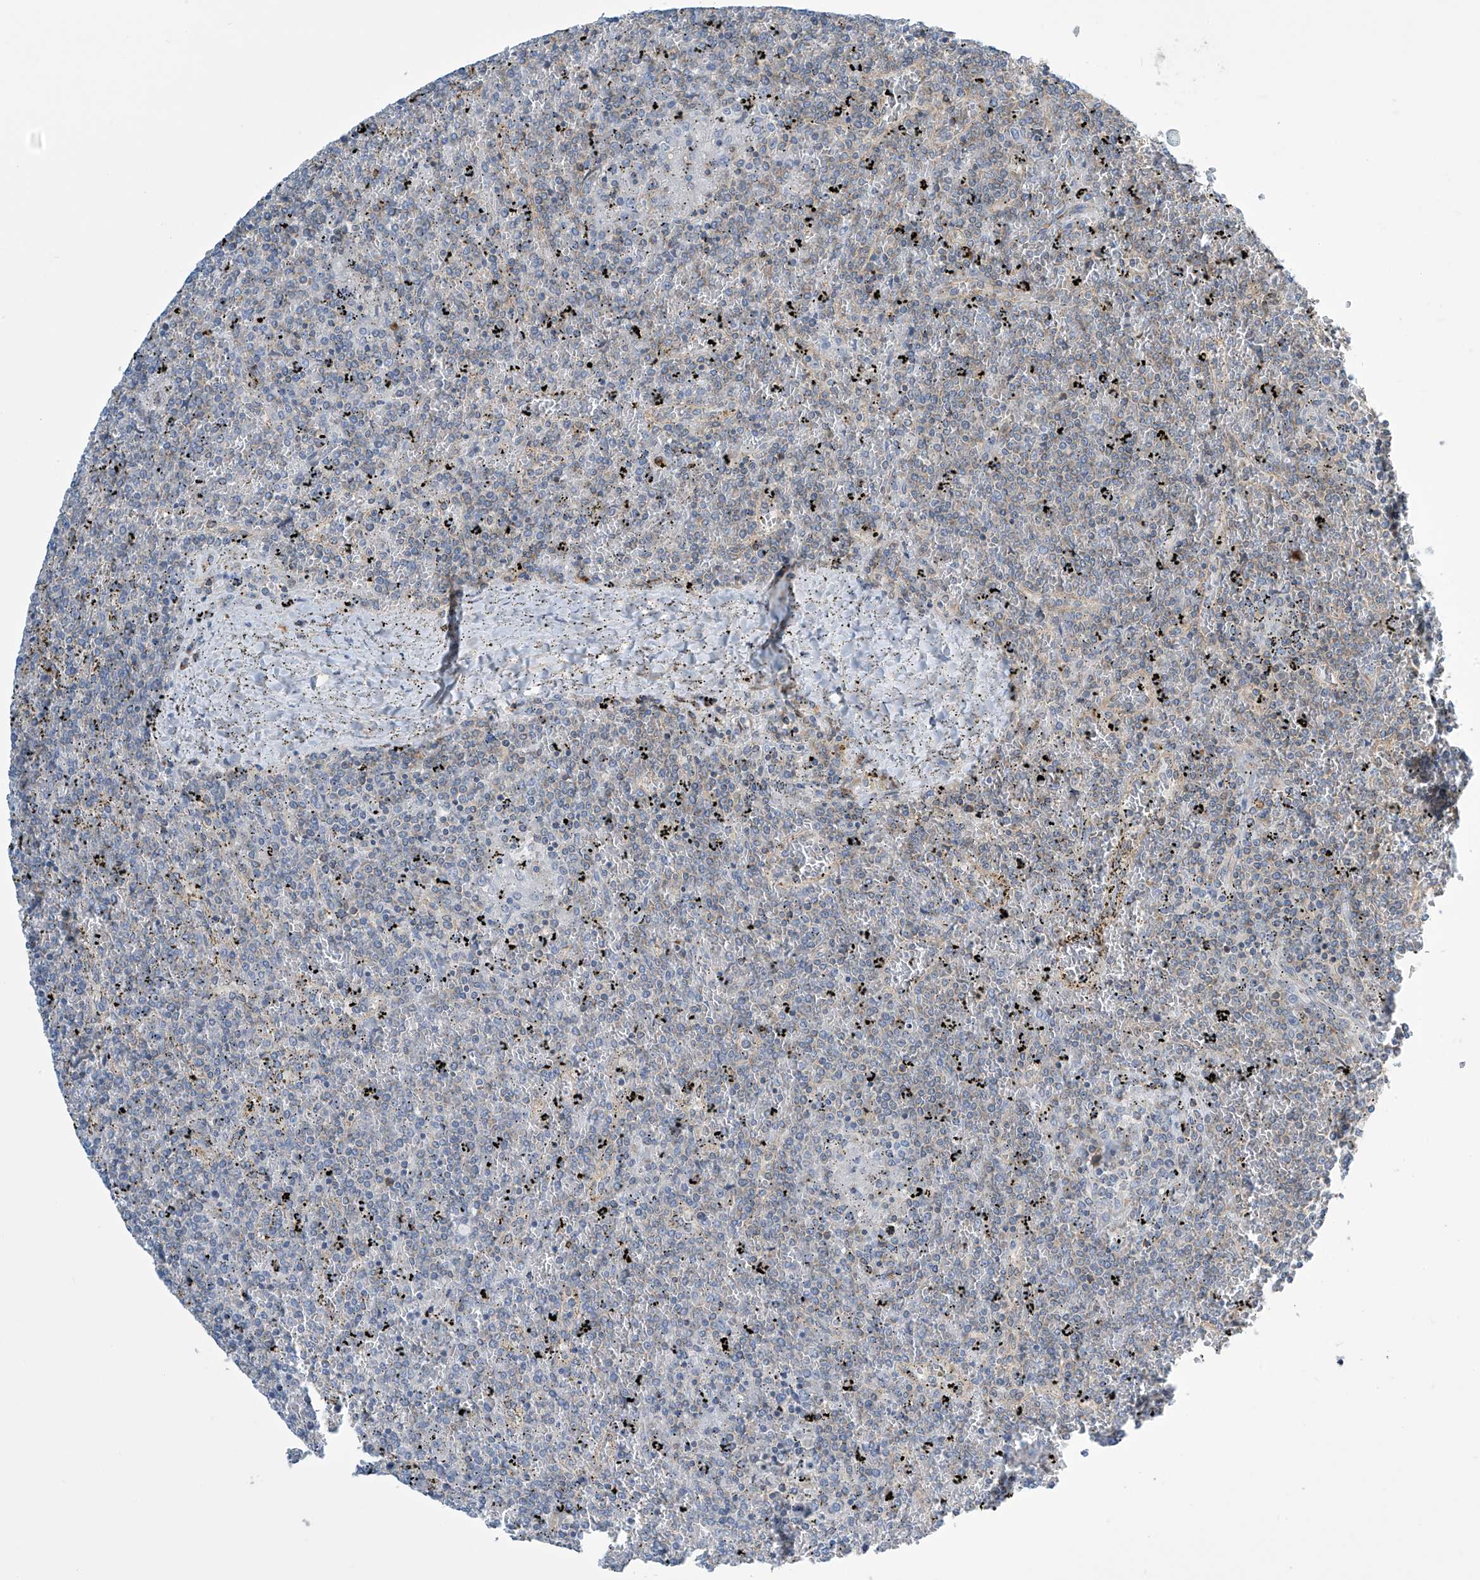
{"staining": {"intensity": "moderate", "quantity": "25%-75%", "location": "cytoplasmic/membranous"}, "tissue": "lymphoma", "cell_type": "Tumor cells", "image_type": "cancer", "snomed": [{"axis": "morphology", "description": "Malignant lymphoma, non-Hodgkin's type, Low grade"}, {"axis": "topography", "description": "Spleen"}], "caption": "Brown immunohistochemical staining in malignant lymphoma, non-Hodgkin's type (low-grade) exhibits moderate cytoplasmic/membranous staining in approximately 25%-75% of tumor cells. (DAB IHC with brightfield microscopy, high magnification).", "gene": "IBA57", "patient": {"sex": "female", "age": 19}}